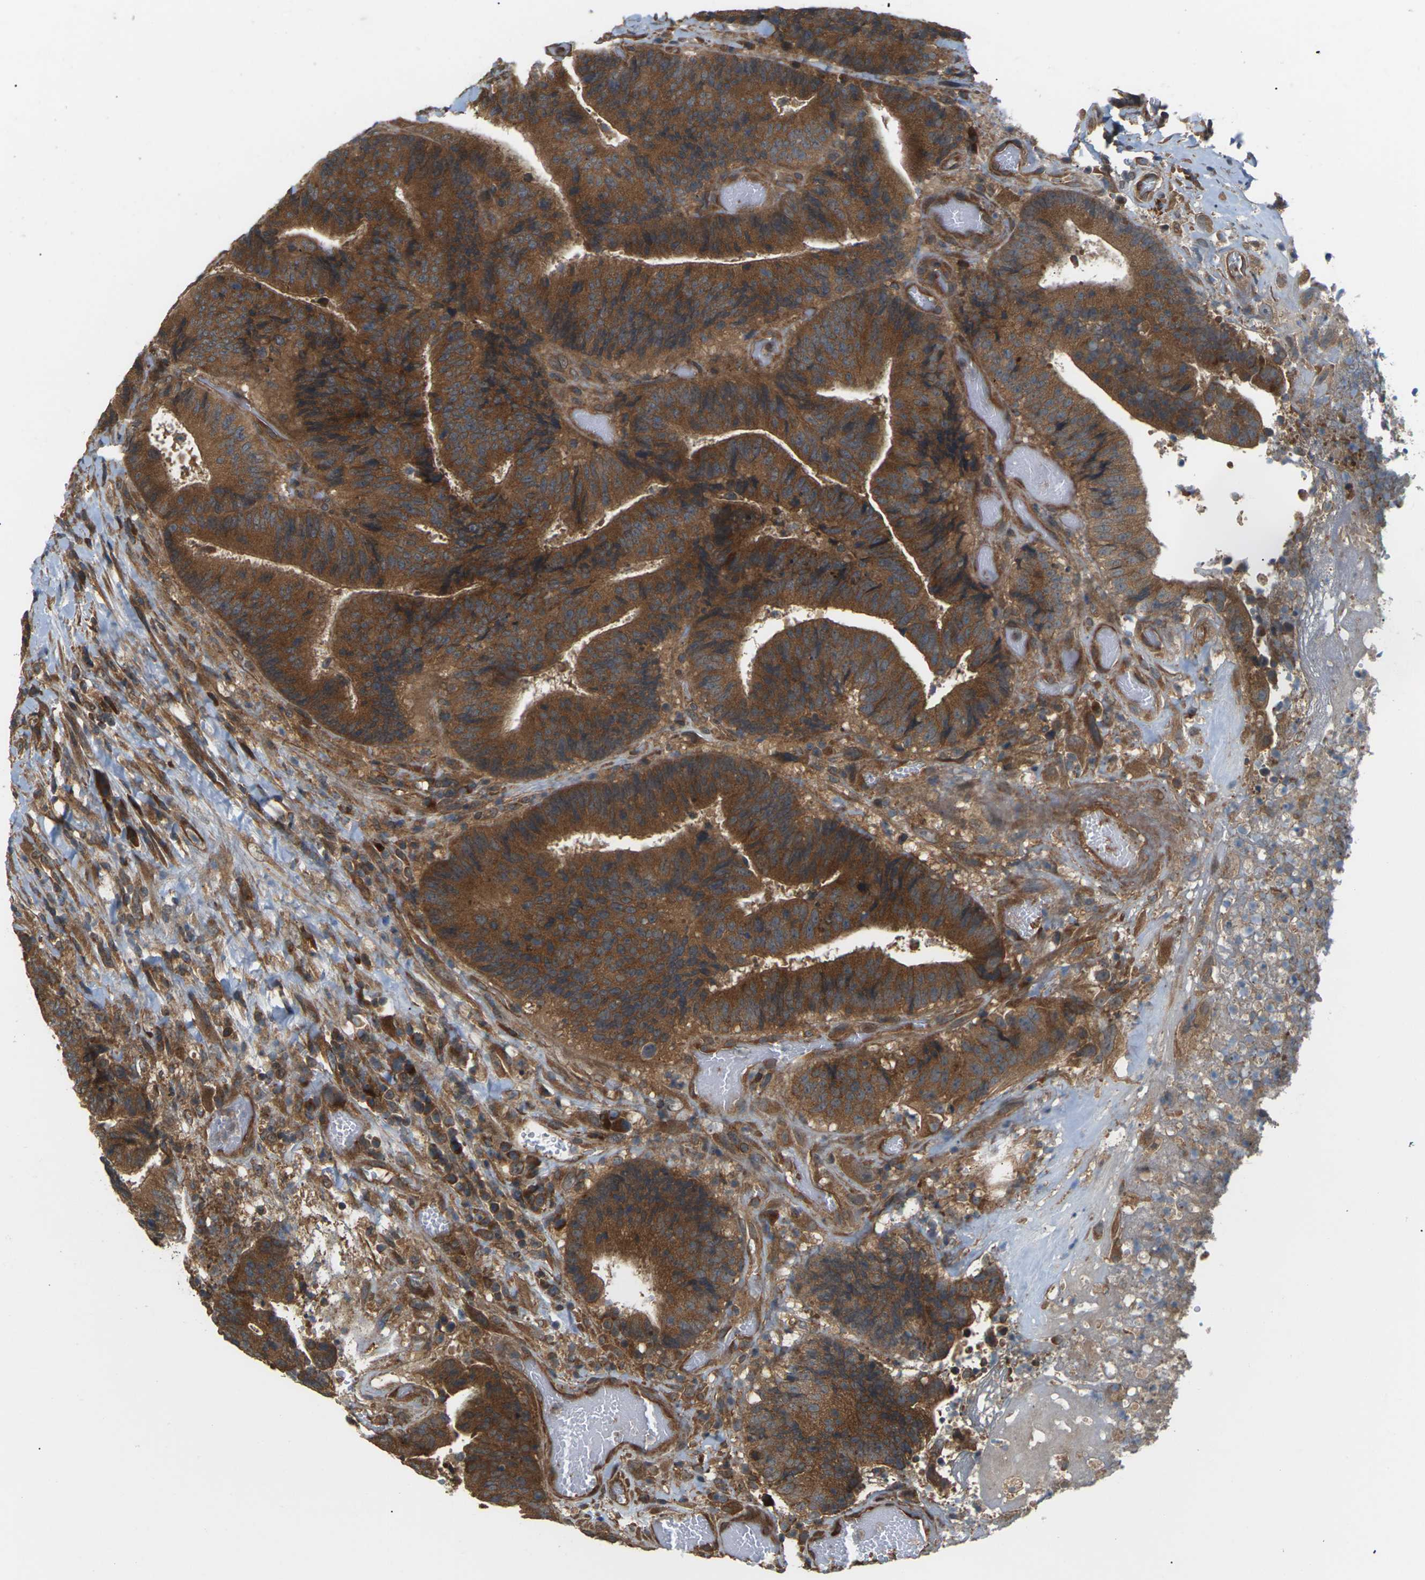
{"staining": {"intensity": "strong", "quantity": ">75%", "location": "cytoplasmic/membranous"}, "tissue": "colorectal cancer", "cell_type": "Tumor cells", "image_type": "cancer", "snomed": [{"axis": "morphology", "description": "Adenocarcinoma, NOS"}, {"axis": "topography", "description": "Rectum"}], "caption": "IHC (DAB (3,3'-diaminobenzidine)) staining of human colorectal cancer exhibits strong cytoplasmic/membranous protein staining in about >75% of tumor cells.", "gene": "NRAS", "patient": {"sex": "male", "age": 72}}